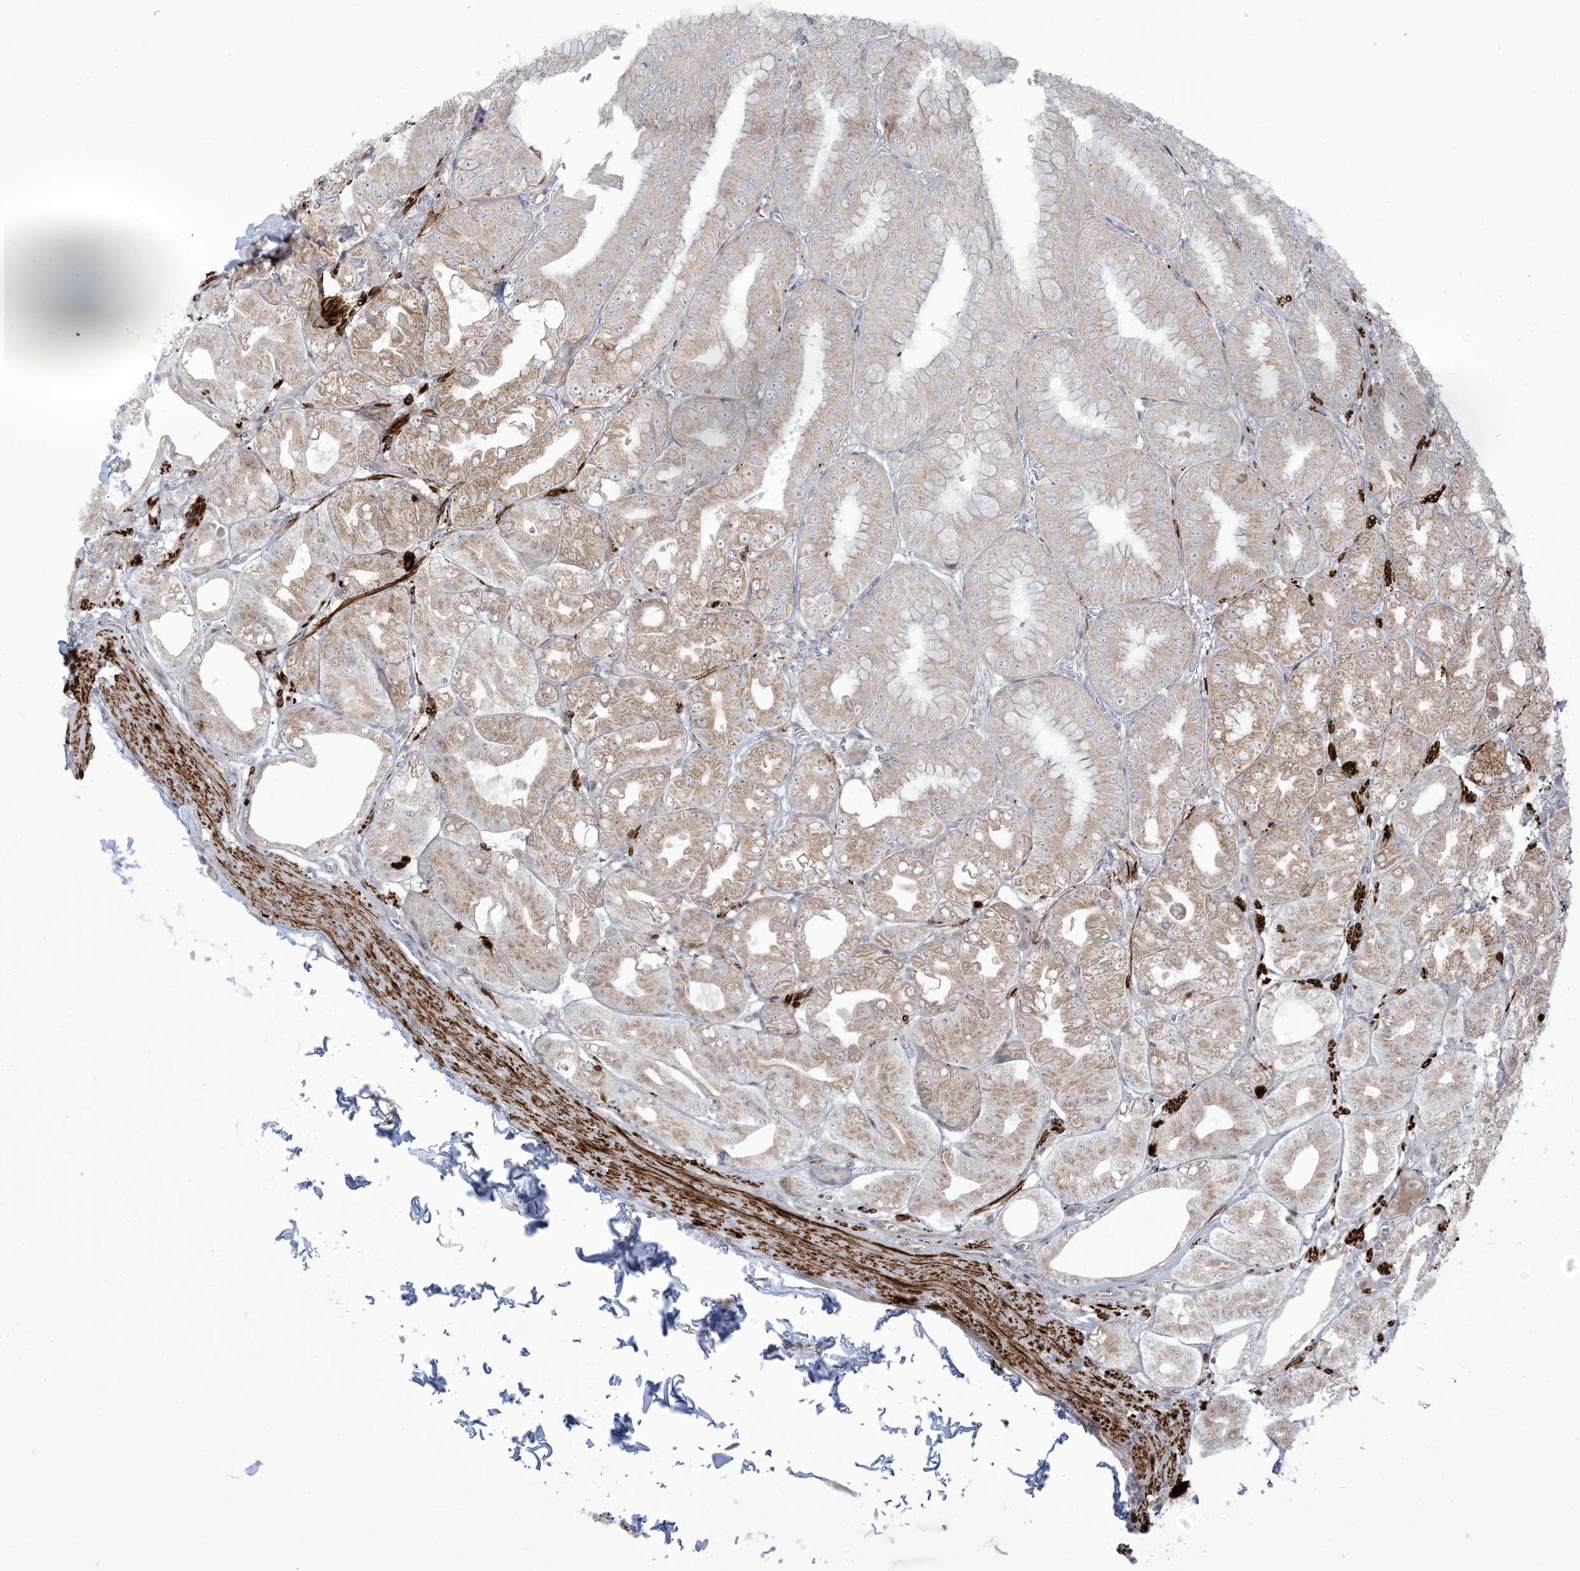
{"staining": {"intensity": "moderate", "quantity": "<25%", "location": "cytoplasmic/membranous"}, "tissue": "stomach", "cell_type": "Glandular cells", "image_type": "normal", "snomed": [{"axis": "morphology", "description": "Normal tissue, NOS"}, {"axis": "topography", "description": "Stomach, lower"}], "caption": "Immunohistochemistry (IHC) photomicrograph of normal human stomach stained for a protein (brown), which shows low levels of moderate cytoplasmic/membranous positivity in about <25% of glandular cells.", "gene": "AFTPH", "patient": {"sex": "male", "age": 71}}